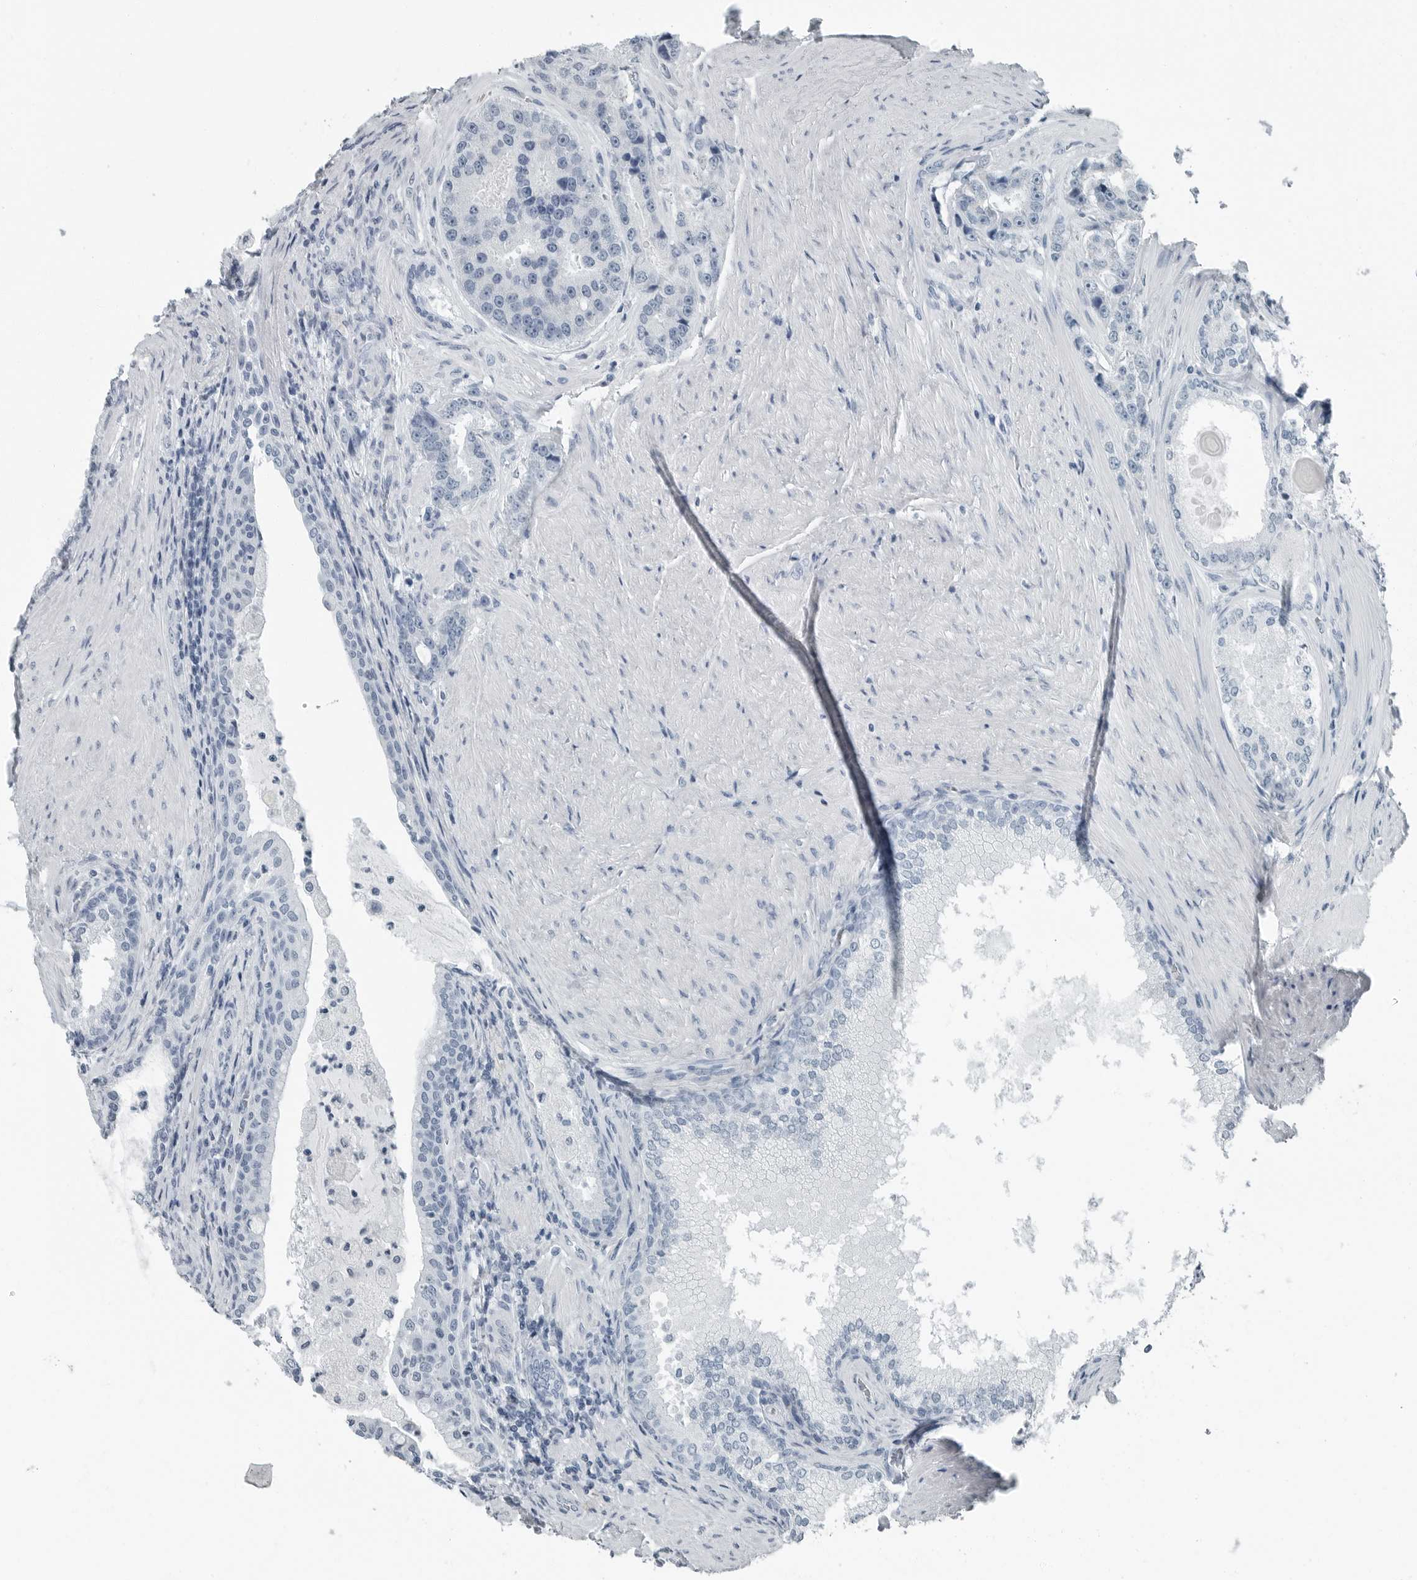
{"staining": {"intensity": "negative", "quantity": "none", "location": "none"}, "tissue": "prostate cancer", "cell_type": "Tumor cells", "image_type": "cancer", "snomed": [{"axis": "morphology", "description": "Adenocarcinoma, High grade"}, {"axis": "topography", "description": "Prostate"}], "caption": "Tumor cells show no significant protein positivity in adenocarcinoma (high-grade) (prostate). (Immunohistochemistry (ihc), brightfield microscopy, high magnification).", "gene": "ZPBP2", "patient": {"sex": "male", "age": 60}}